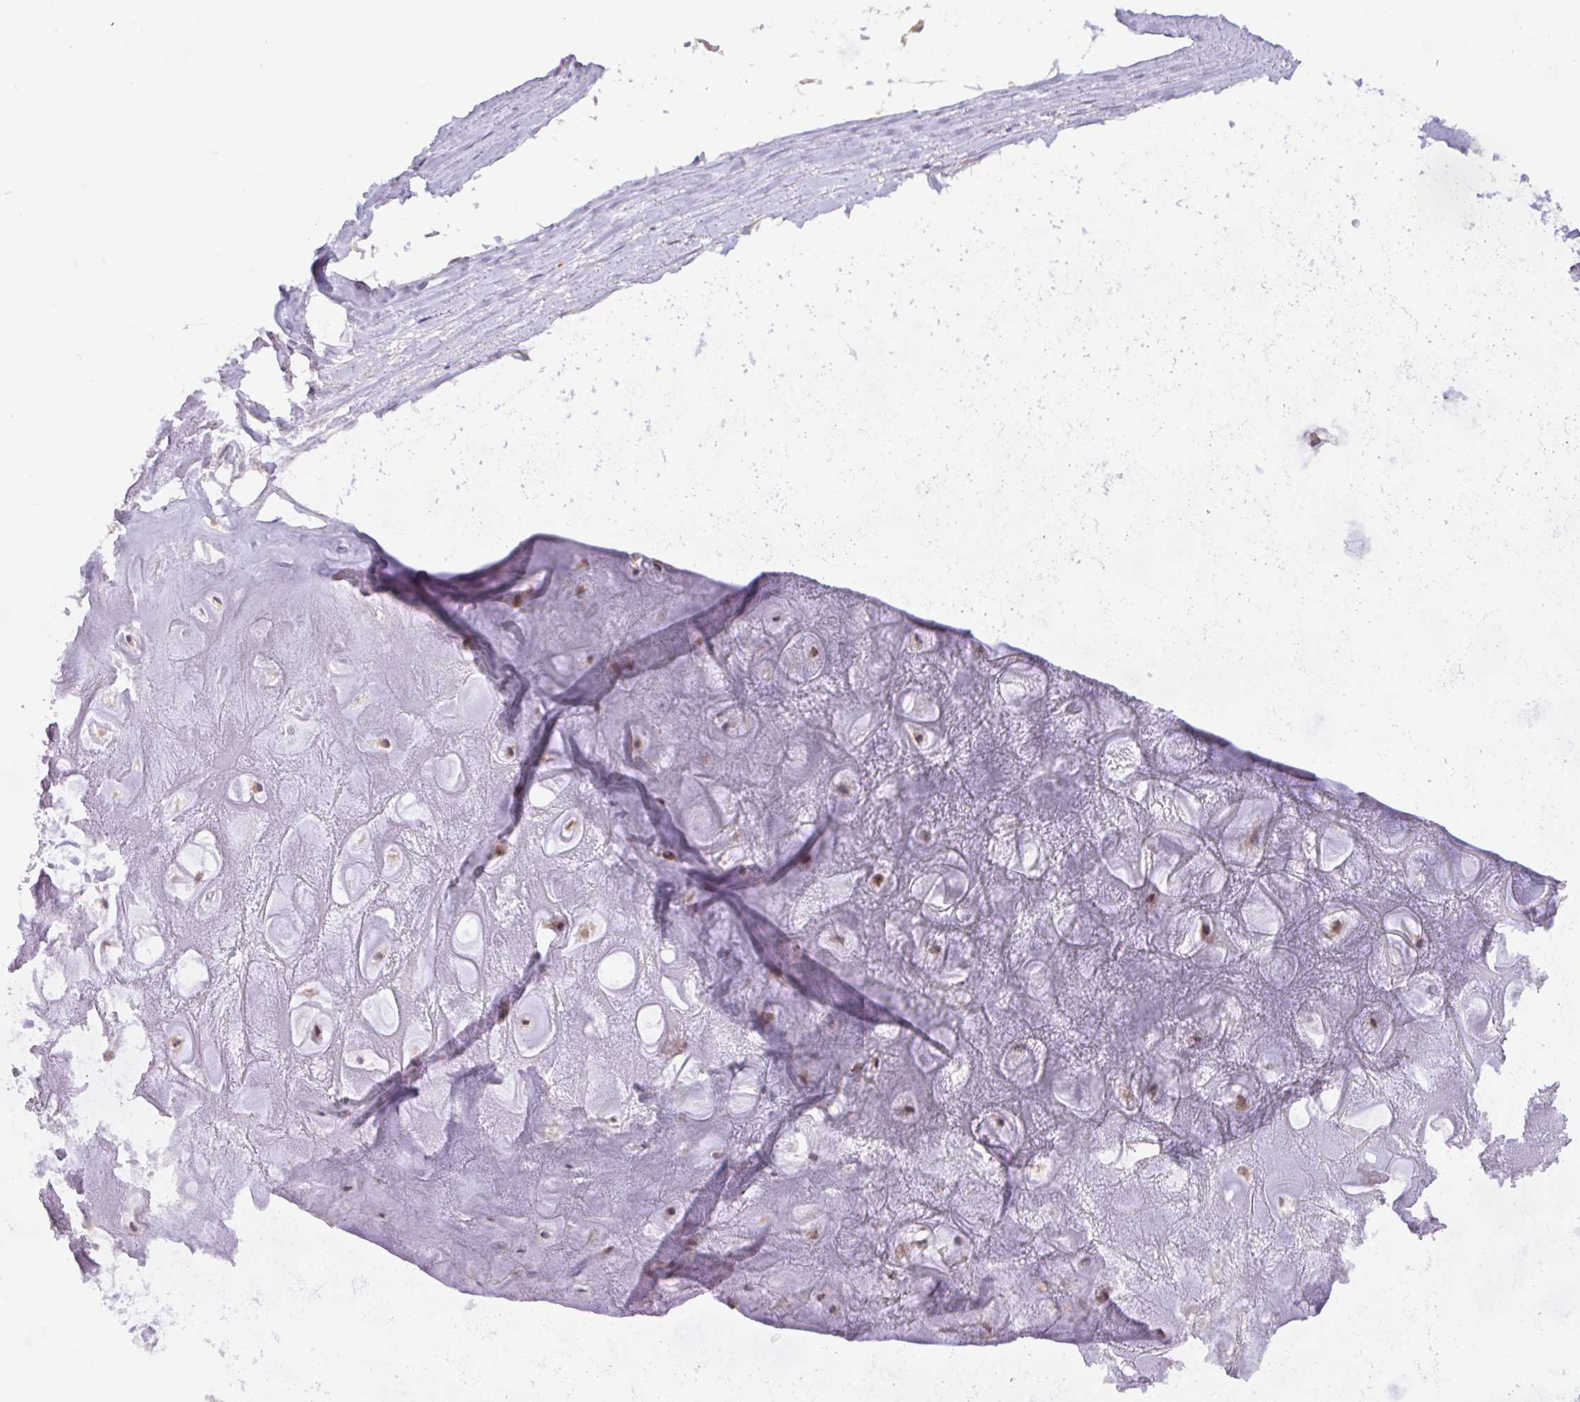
{"staining": {"intensity": "moderate", "quantity": "25%-75%", "location": "nuclear"}, "tissue": "soft tissue", "cell_type": "Chondrocytes", "image_type": "normal", "snomed": [{"axis": "morphology", "description": "Normal tissue, NOS"}, {"axis": "topography", "description": "Lymph node"}, {"axis": "topography", "description": "Cartilage tissue"}, {"axis": "topography", "description": "Nasopharynx"}], "caption": "DAB immunohistochemical staining of normal human soft tissue exhibits moderate nuclear protein positivity in approximately 25%-75% of chondrocytes. (DAB (3,3'-diaminobenzidine) = brown stain, brightfield microscopy at high magnification).", "gene": "DLEU7", "patient": {"sex": "male", "age": 63}}